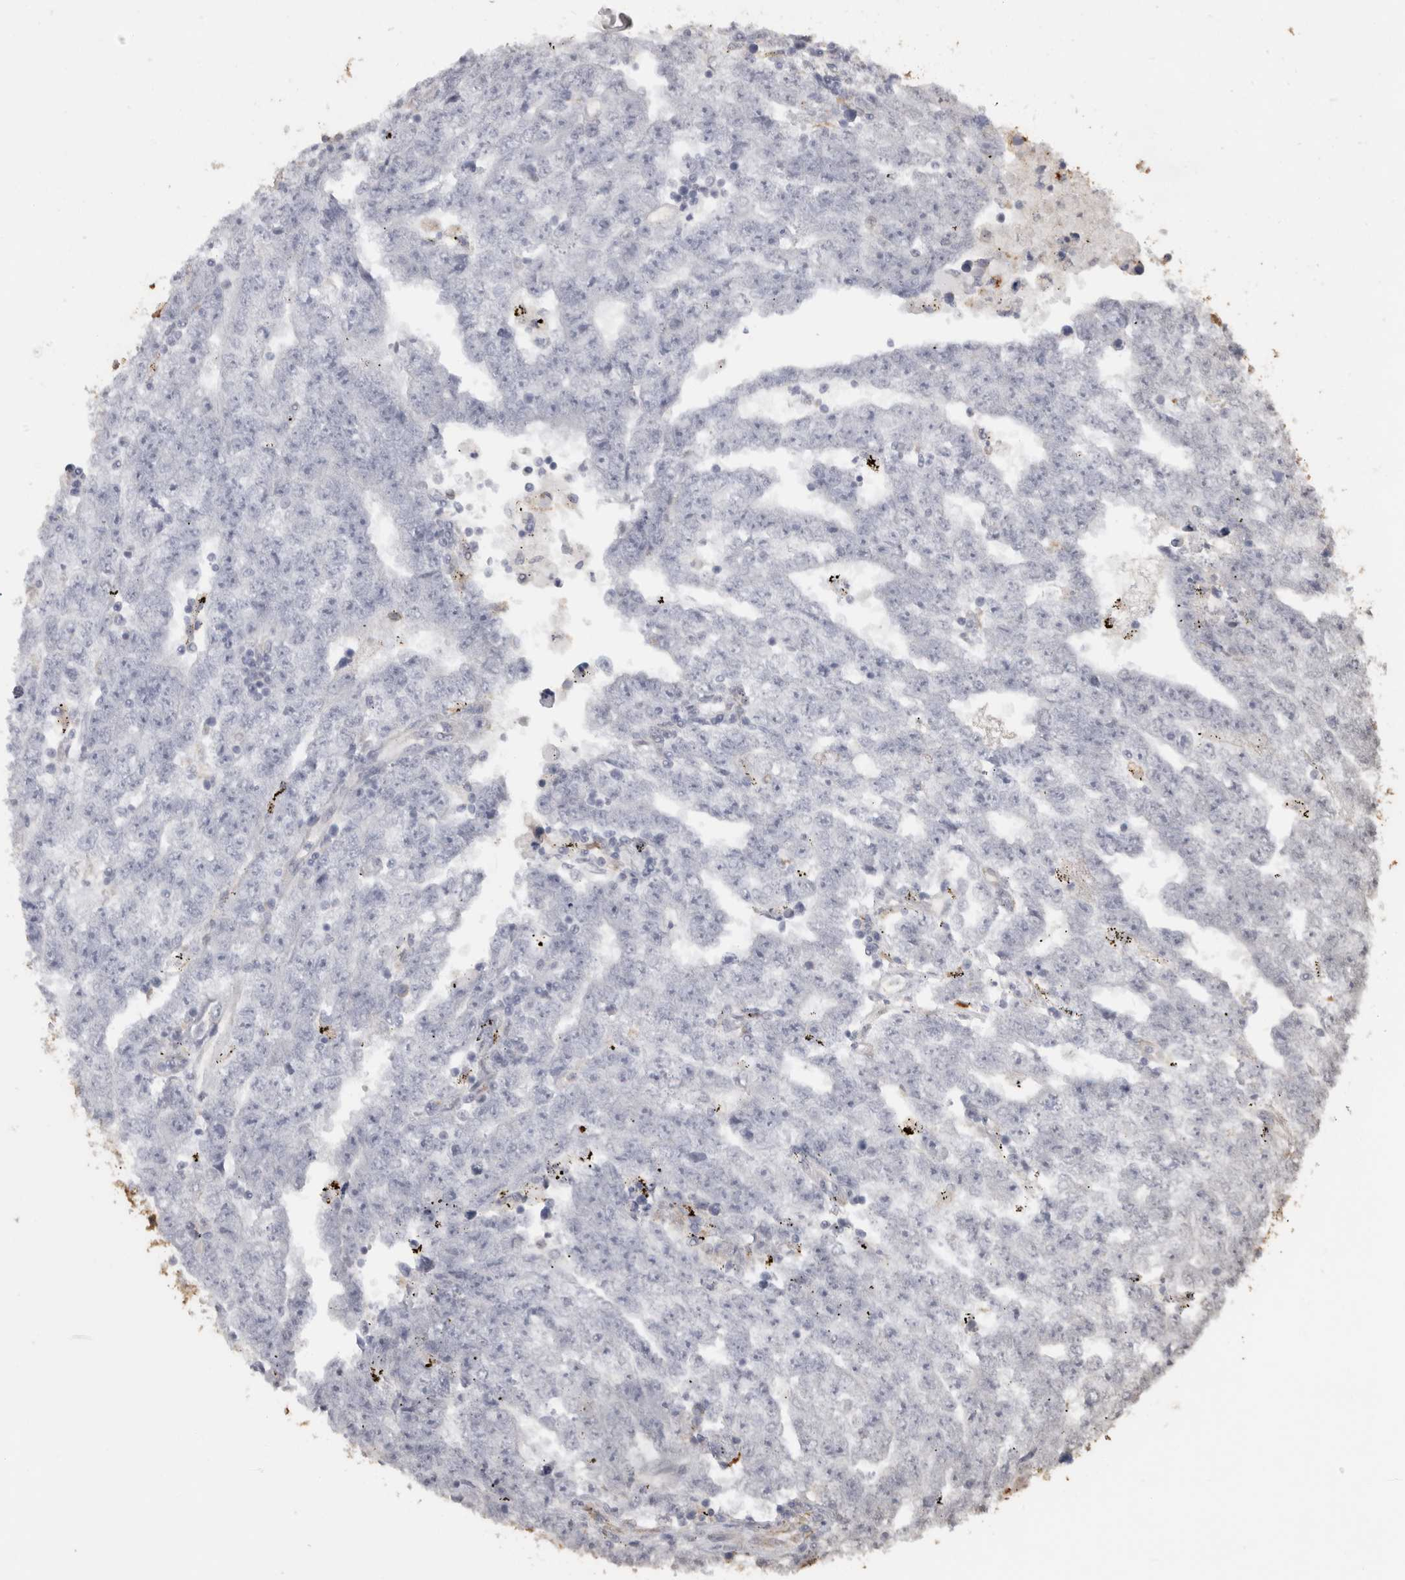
{"staining": {"intensity": "negative", "quantity": "none", "location": "none"}, "tissue": "testis cancer", "cell_type": "Tumor cells", "image_type": "cancer", "snomed": [{"axis": "morphology", "description": "Carcinoma, Embryonal, NOS"}, {"axis": "topography", "description": "Testis"}], "caption": "Immunohistochemical staining of testis cancer (embryonal carcinoma) exhibits no significant expression in tumor cells.", "gene": "REPS2", "patient": {"sex": "male", "age": 25}}